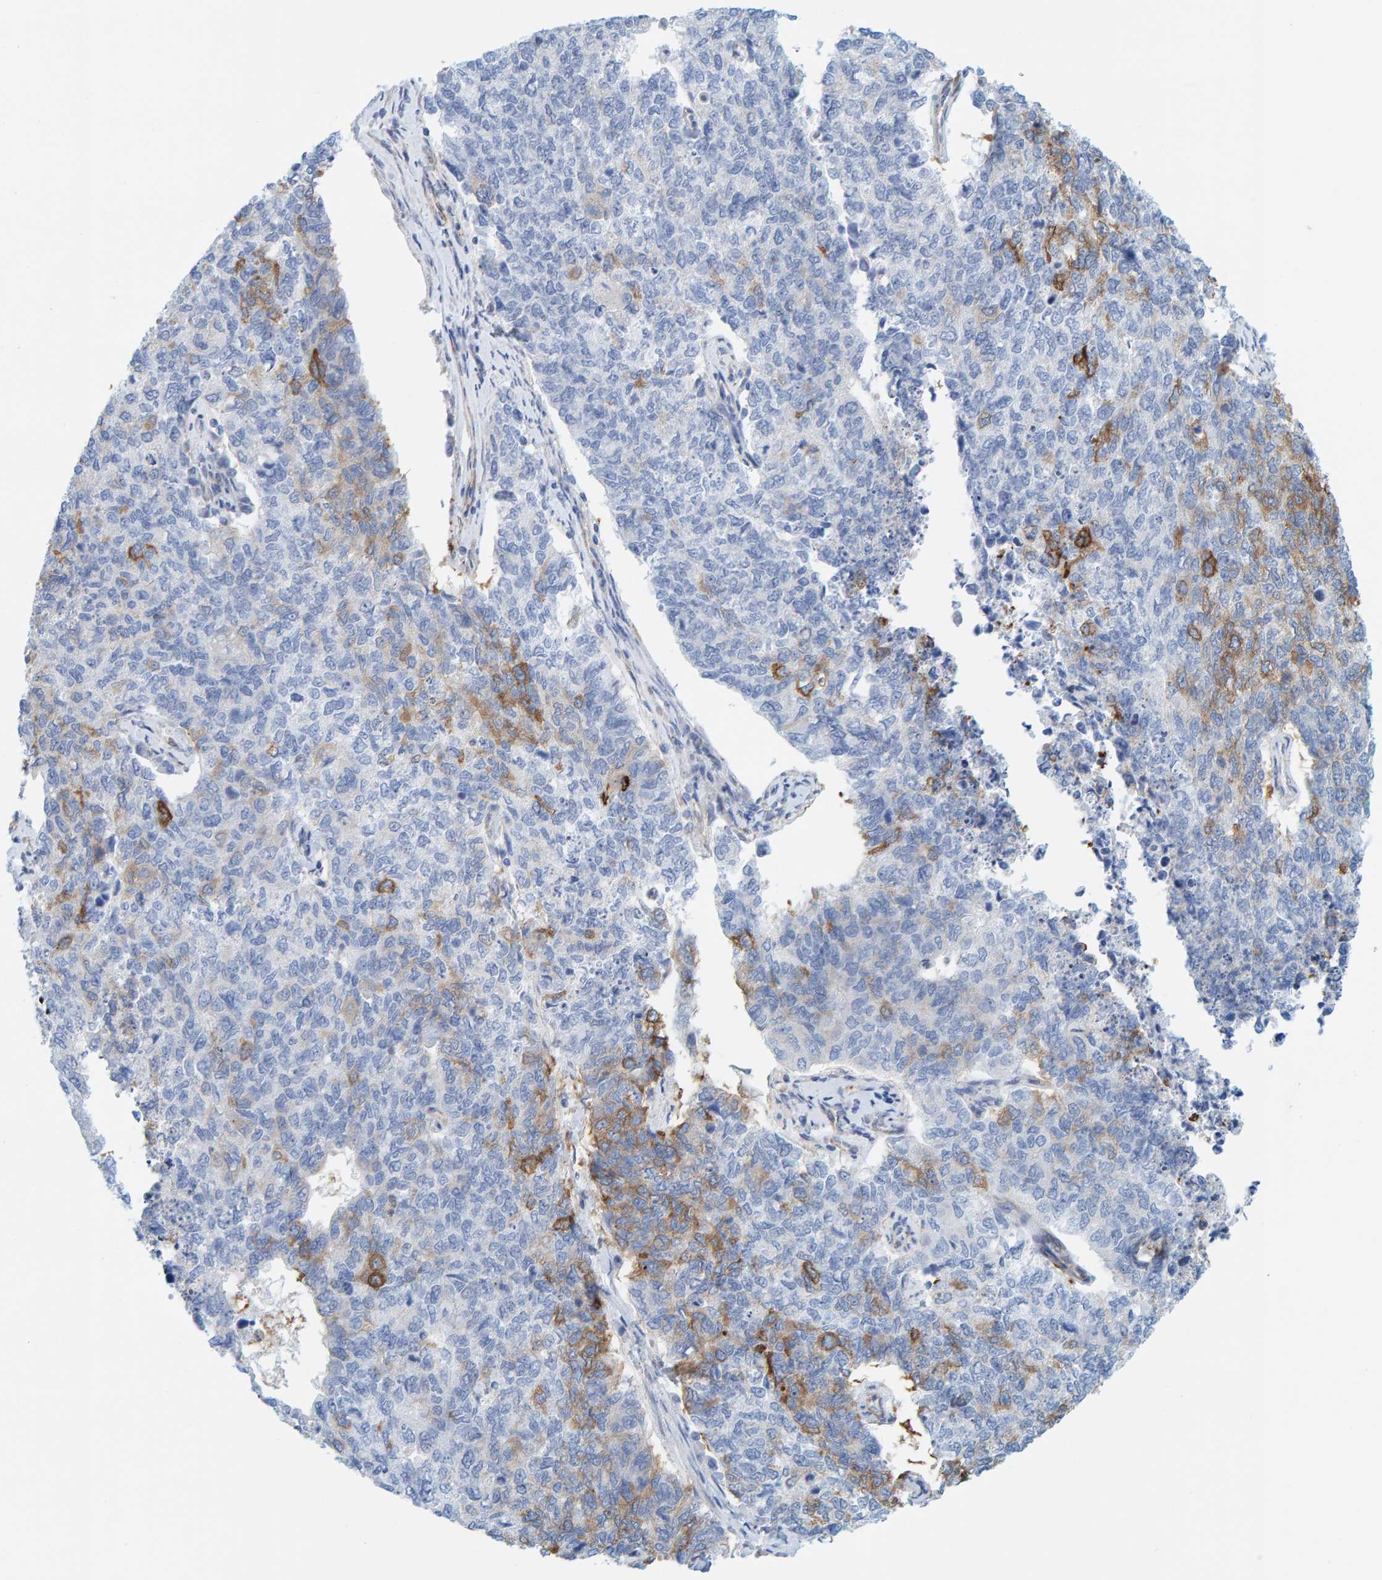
{"staining": {"intensity": "strong", "quantity": "<25%", "location": "cytoplasmic/membranous"}, "tissue": "cervical cancer", "cell_type": "Tumor cells", "image_type": "cancer", "snomed": [{"axis": "morphology", "description": "Squamous cell carcinoma, NOS"}, {"axis": "topography", "description": "Cervix"}], "caption": "This histopathology image shows immunohistochemistry staining of cervical squamous cell carcinoma, with medium strong cytoplasmic/membranous staining in about <25% of tumor cells.", "gene": "MAP1B", "patient": {"sex": "female", "age": 63}}